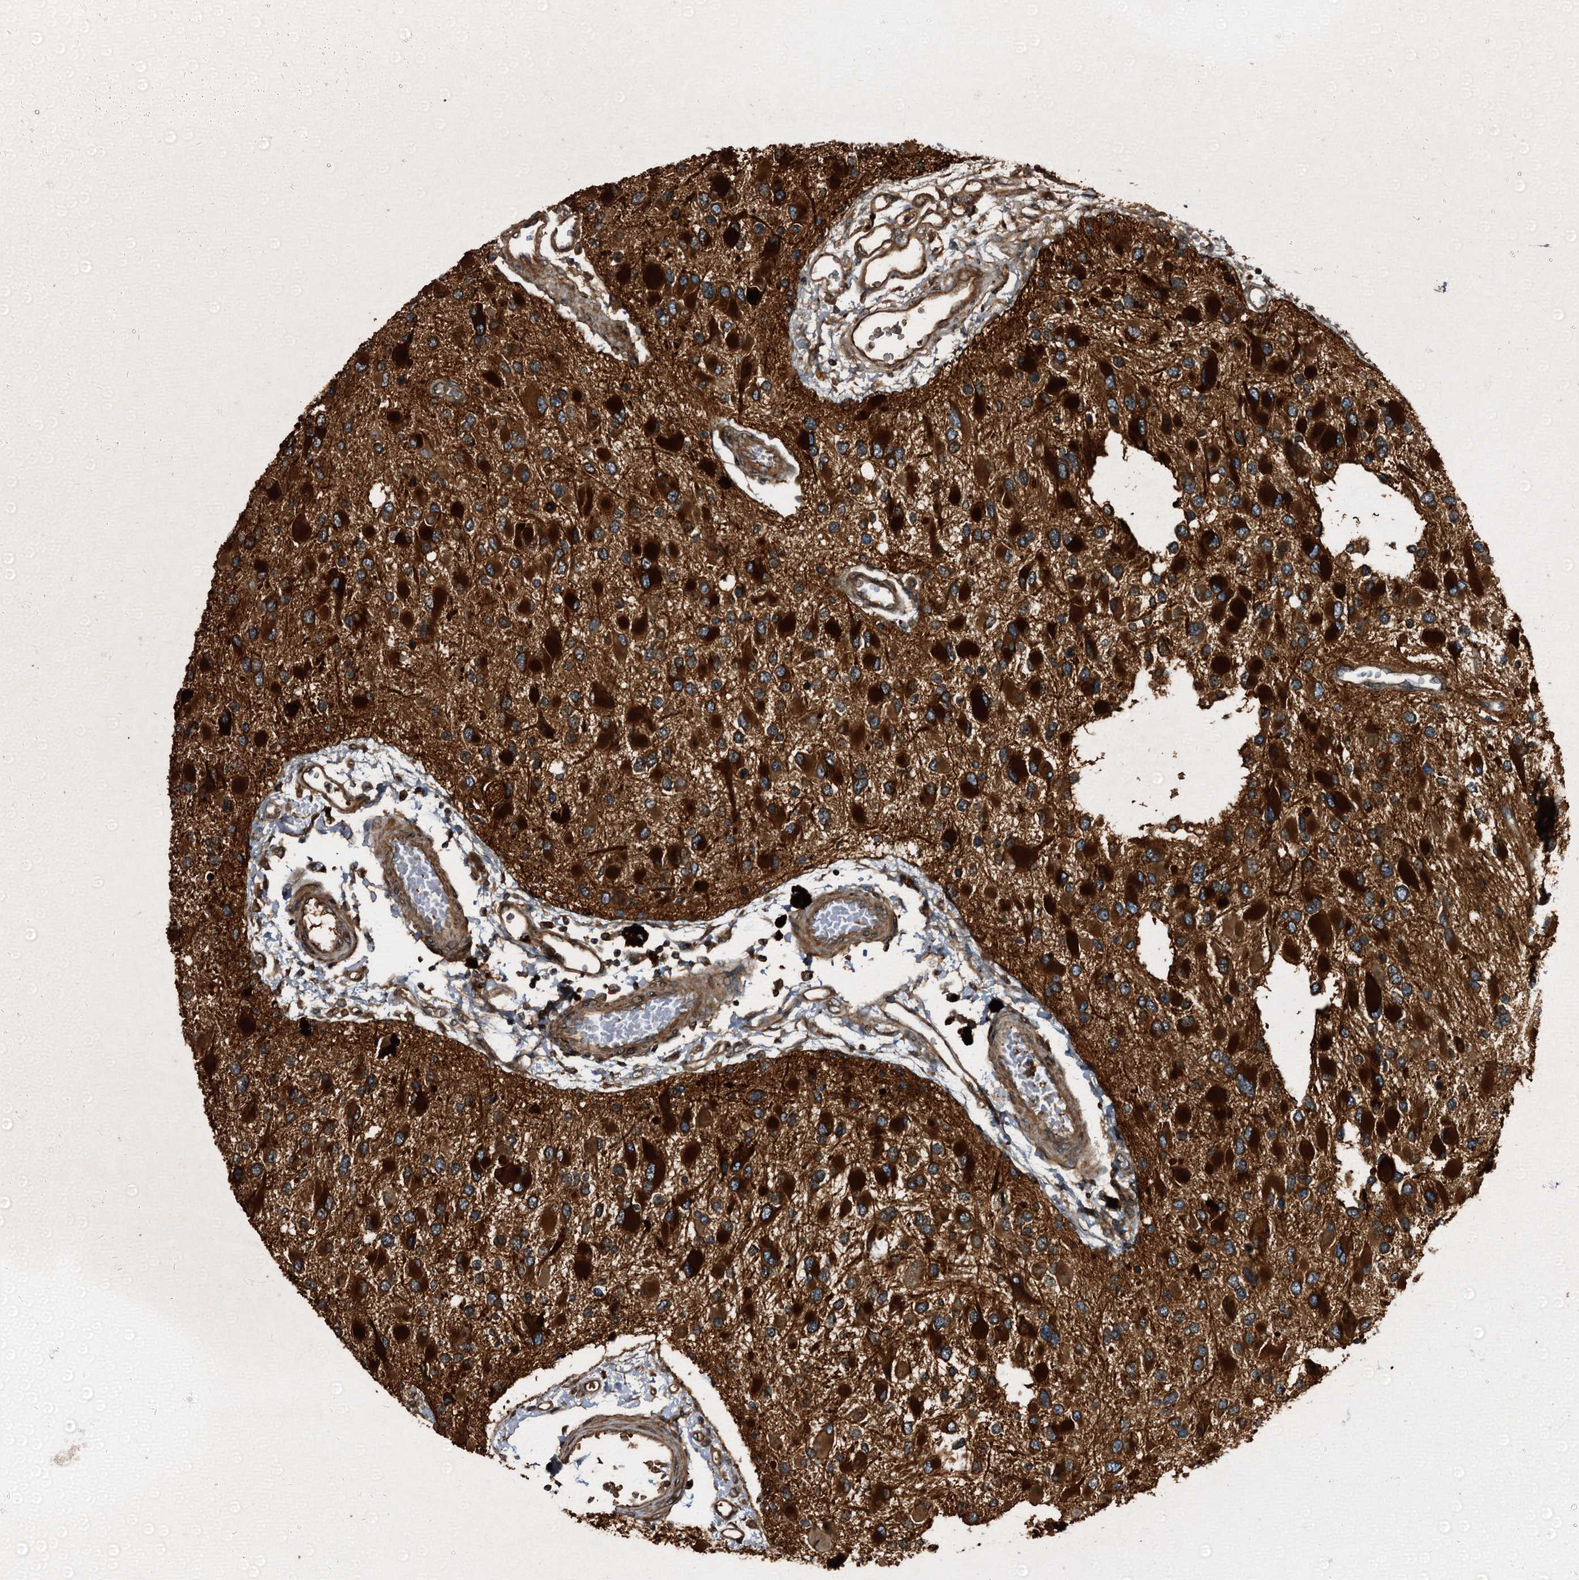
{"staining": {"intensity": "strong", "quantity": ">75%", "location": "cytoplasmic/membranous"}, "tissue": "glioma", "cell_type": "Tumor cells", "image_type": "cancer", "snomed": [{"axis": "morphology", "description": "Glioma, malignant, High grade"}, {"axis": "topography", "description": "Brain"}], "caption": "This is an image of IHC staining of glioma, which shows strong expression in the cytoplasmic/membranous of tumor cells.", "gene": "PEX5", "patient": {"sex": "male", "age": 53}}